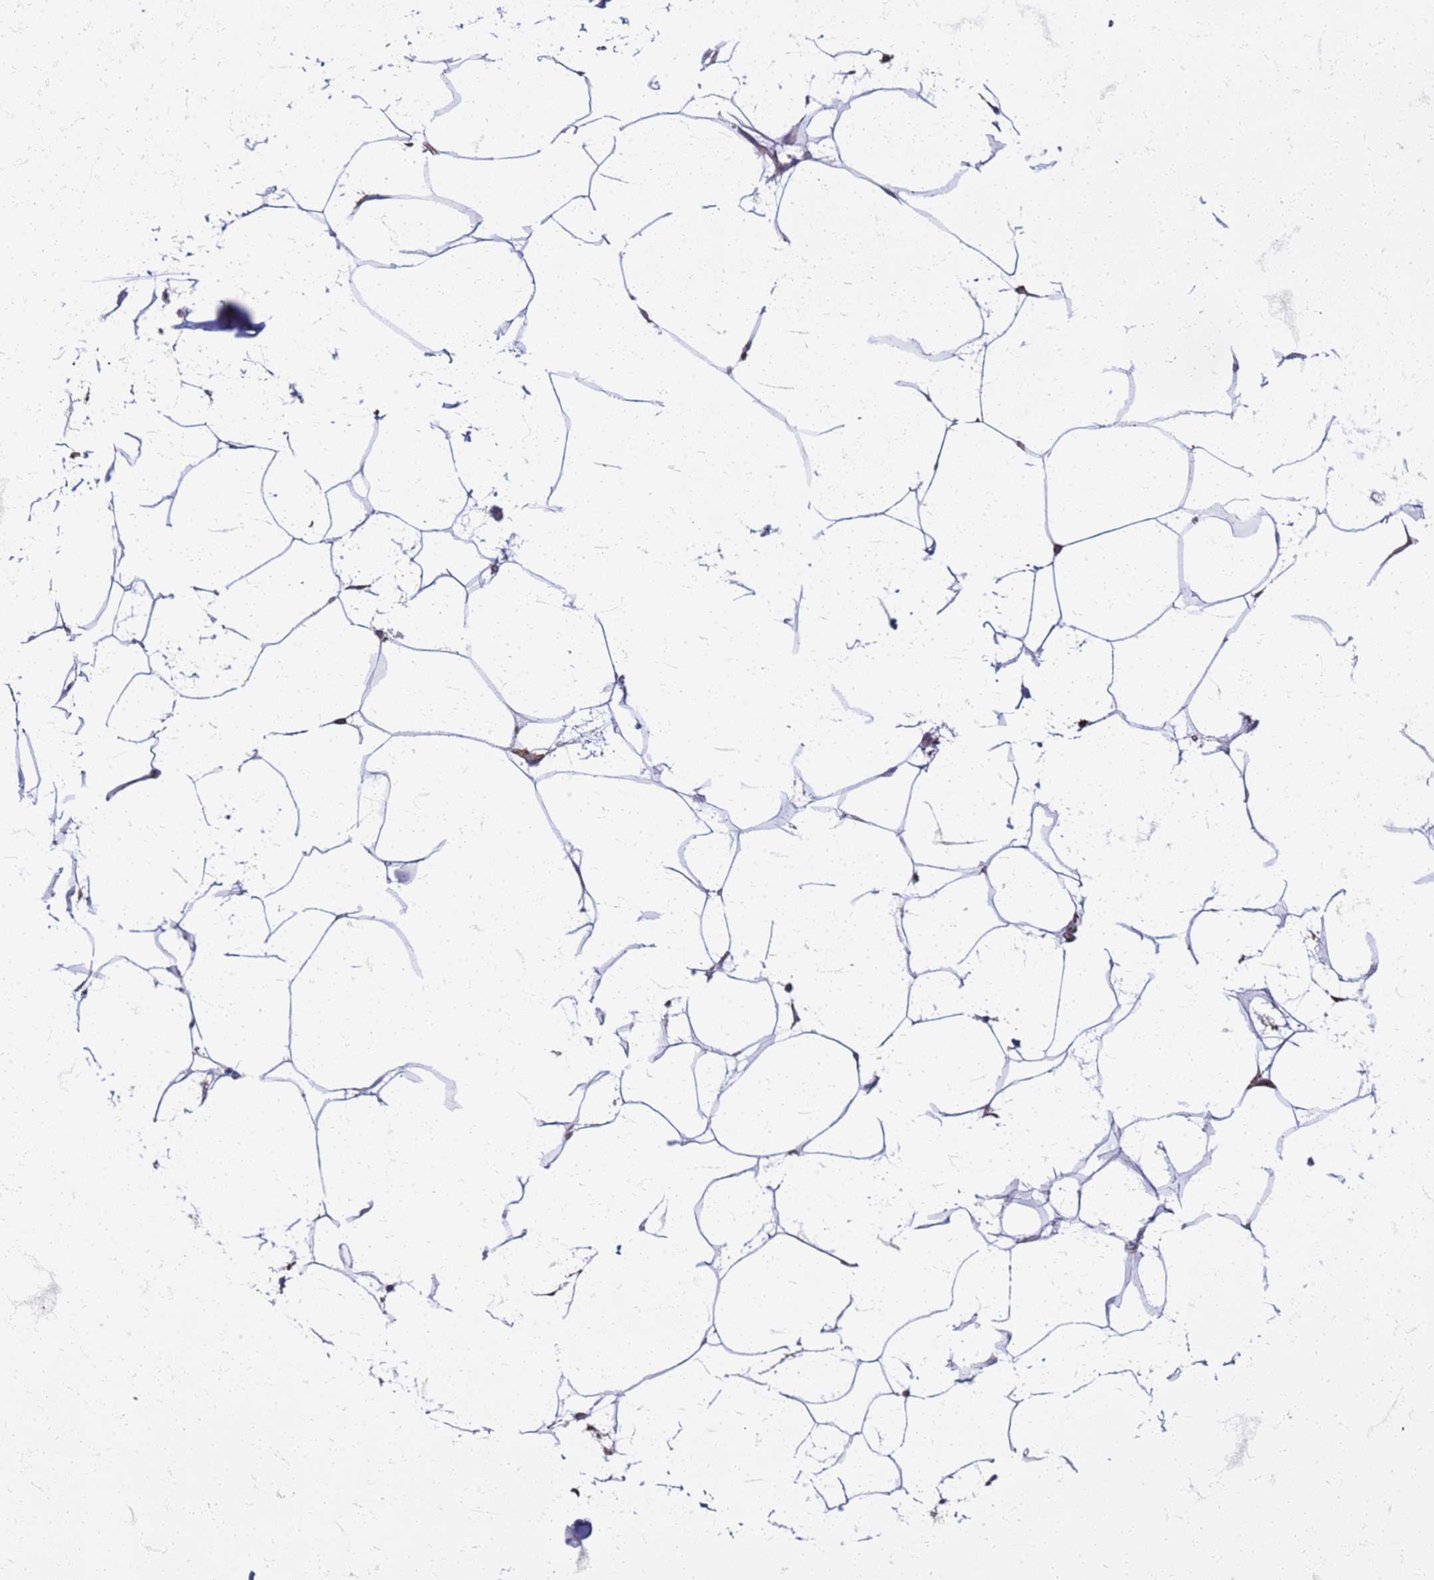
{"staining": {"intensity": "negative", "quantity": "none", "location": "none"}, "tissue": "adipose tissue", "cell_type": "Adipocytes", "image_type": "normal", "snomed": [{"axis": "morphology", "description": "Normal tissue, NOS"}, {"axis": "topography", "description": "Adipose tissue"}], "caption": "High power microscopy image of an immunohistochemistry (IHC) image of unremarkable adipose tissue, revealing no significant staining in adipocytes.", "gene": "PDK3", "patient": {"sex": "female", "age": 37}}